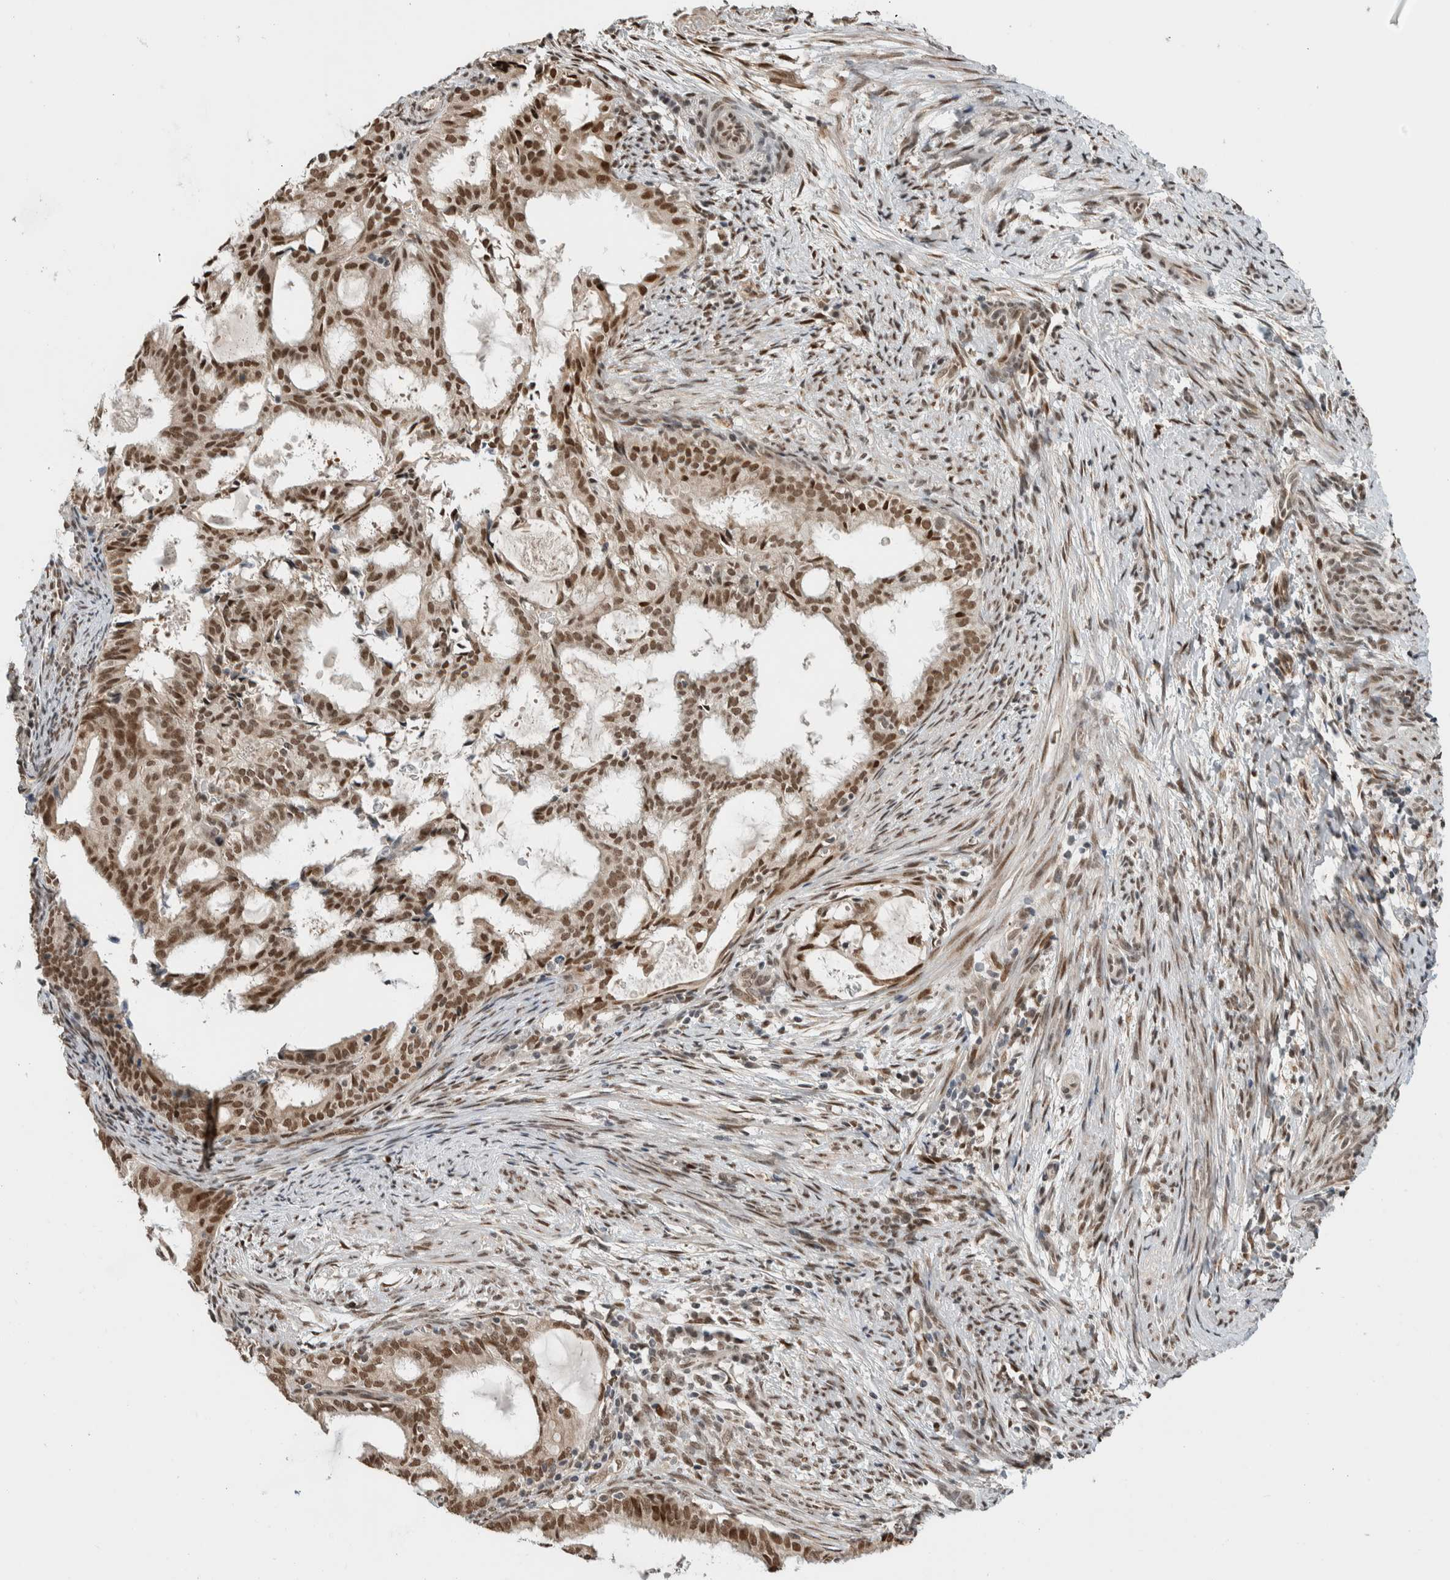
{"staining": {"intensity": "moderate", "quantity": ">75%", "location": "nuclear"}, "tissue": "endometrial cancer", "cell_type": "Tumor cells", "image_type": "cancer", "snomed": [{"axis": "morphology", "description": "Adenocarcinoma, NOS"}, {"axis": "topography", "description": "Endometrium"}], "caption": "High-power microscopy captured an IHC micrograph of endometrial cancer (adenocarcinoma), revealing moderate nuclear staining in approximately >75% of tumor cells.", "gene": "TNRC18", "patient": {"sex": "female", "age": 58}}